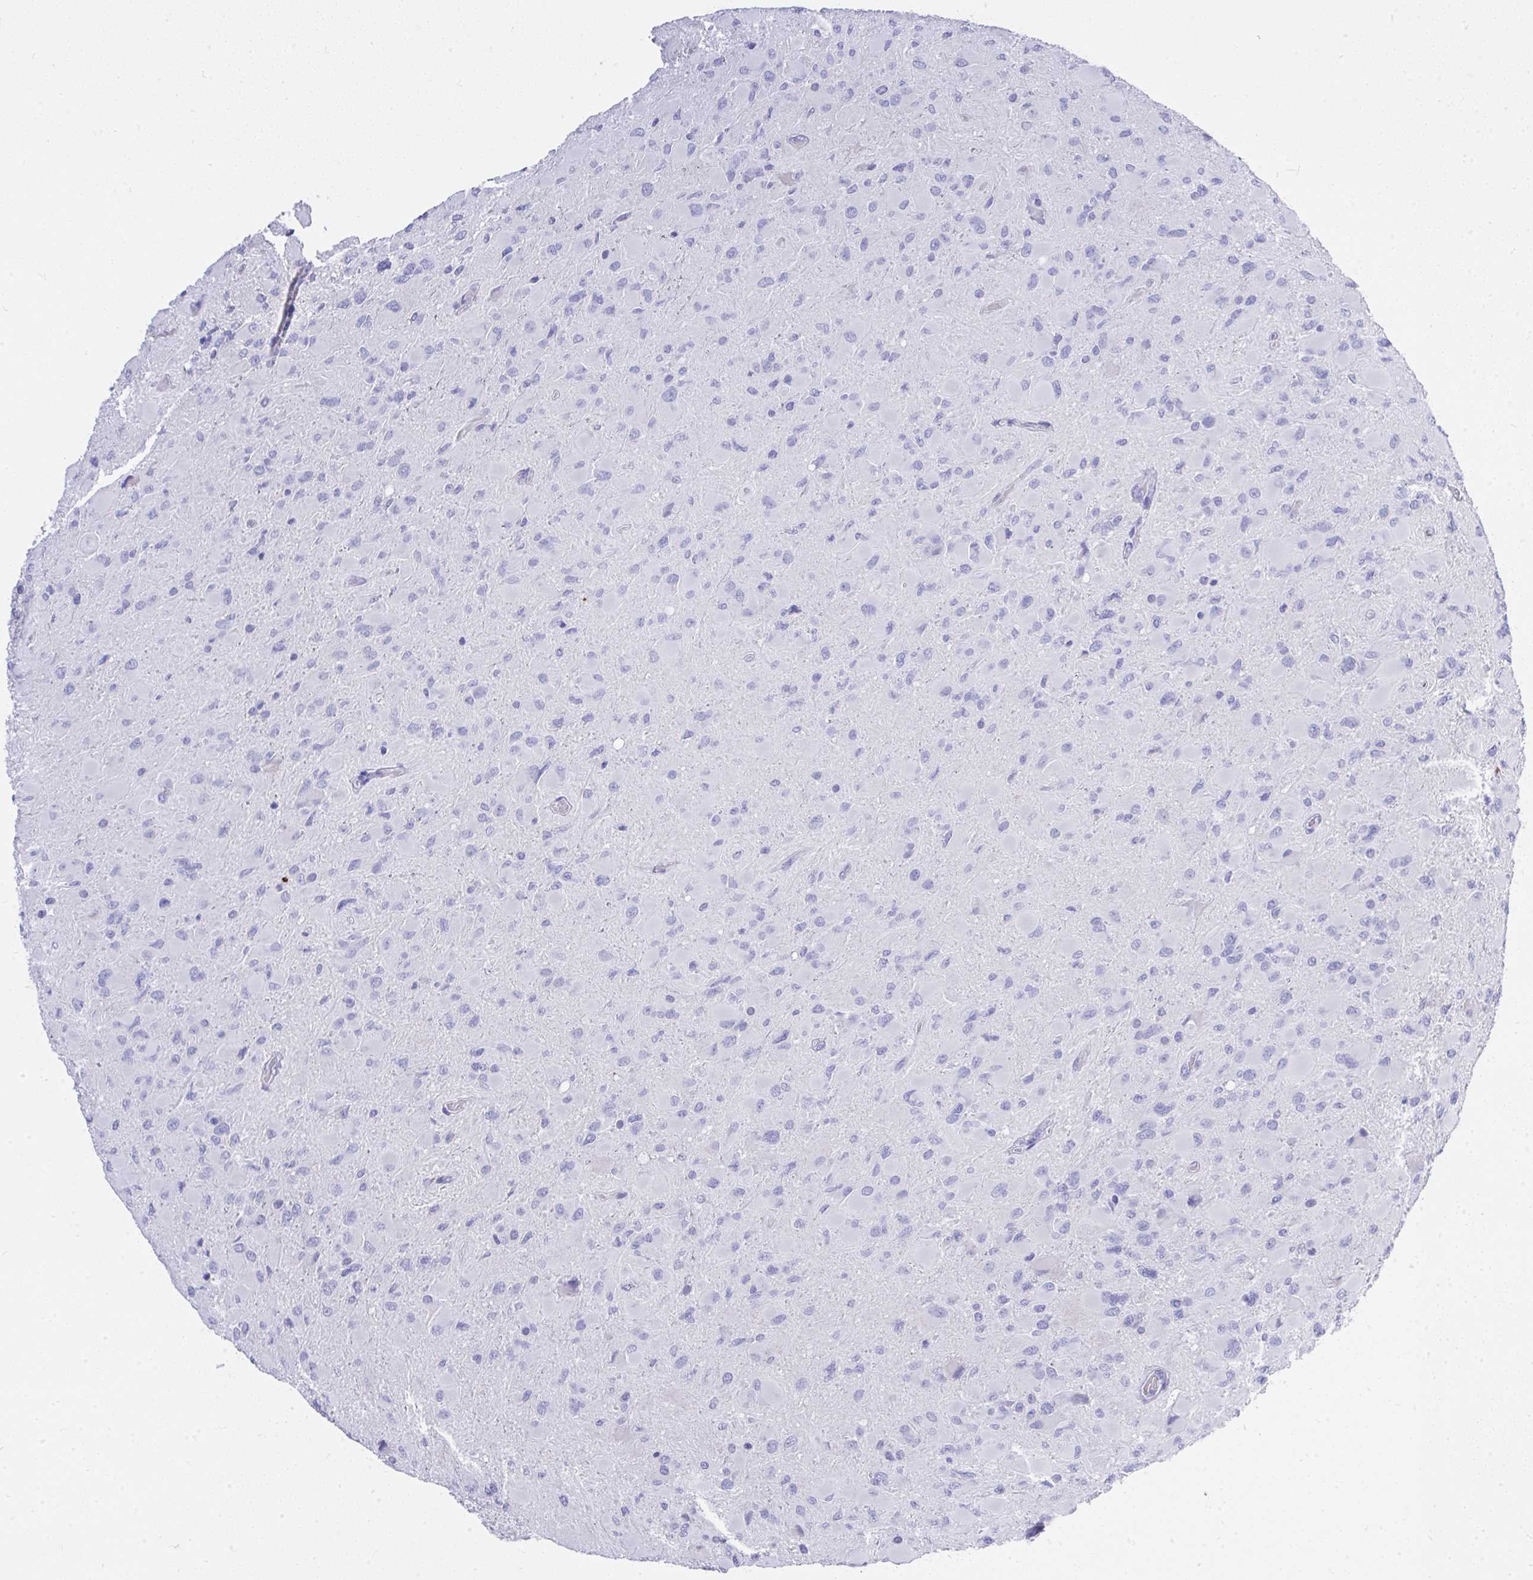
{"staining": {"intensity": "negative", "quantity": "none", "location": "none"}, "tissue": "glioma", "cell_type": "Tumor cells", "image_type": "cancer", "snomed": [{"axis": "morphology", "description": "Glioma, malignant, High grade"}, {"axis": "topography", "description": "Cerebral cortex"}], "caption": "The photomicrograph displays no staining of tumor cells in malignant glioma (high-grade).", "gene": "MS4A12", "patient": {"sex": "female", "age": 36}}